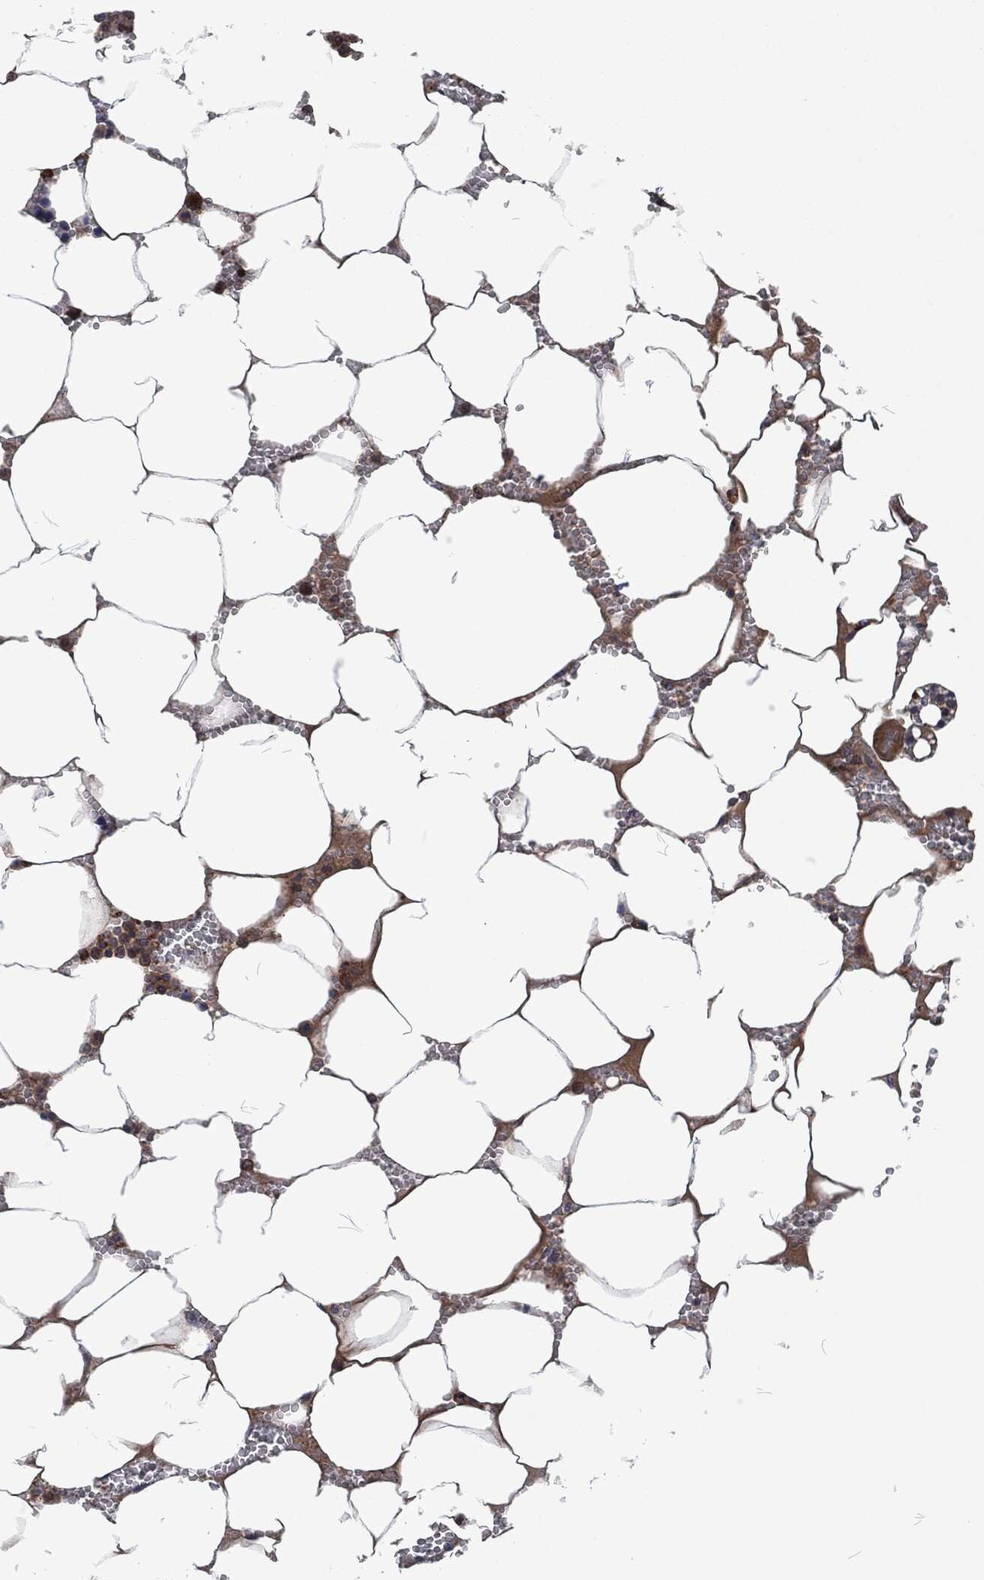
{"staining": {"intensity": "strong", "quantity": "25%-75%", "location": "cytoplasmic/membranous"}, "tissue": "bone marrow", "cell_type": "Hematopoietic cells", "image_type": "normal", "snomed": [{"axis": "morphology", "description": "Normal tissue, NOS"}, {"axis": "topography", "description": "Bone marrow"}], "caption": "Immunohistochemistry staining of unremarkable bone marrow, which reveals high levels of strong cytoplasmic/membranous staining in approximately 25%-75% of hematopoietic cells indicating strong cytoplasmic/membranous protein expression. The staining was performed using DAB (brown) for protein detection and nuclei were counterstained in hematoxylin (blue).", "gene": "LGALS9", "patient": {"sex": "female", "age": 64}}